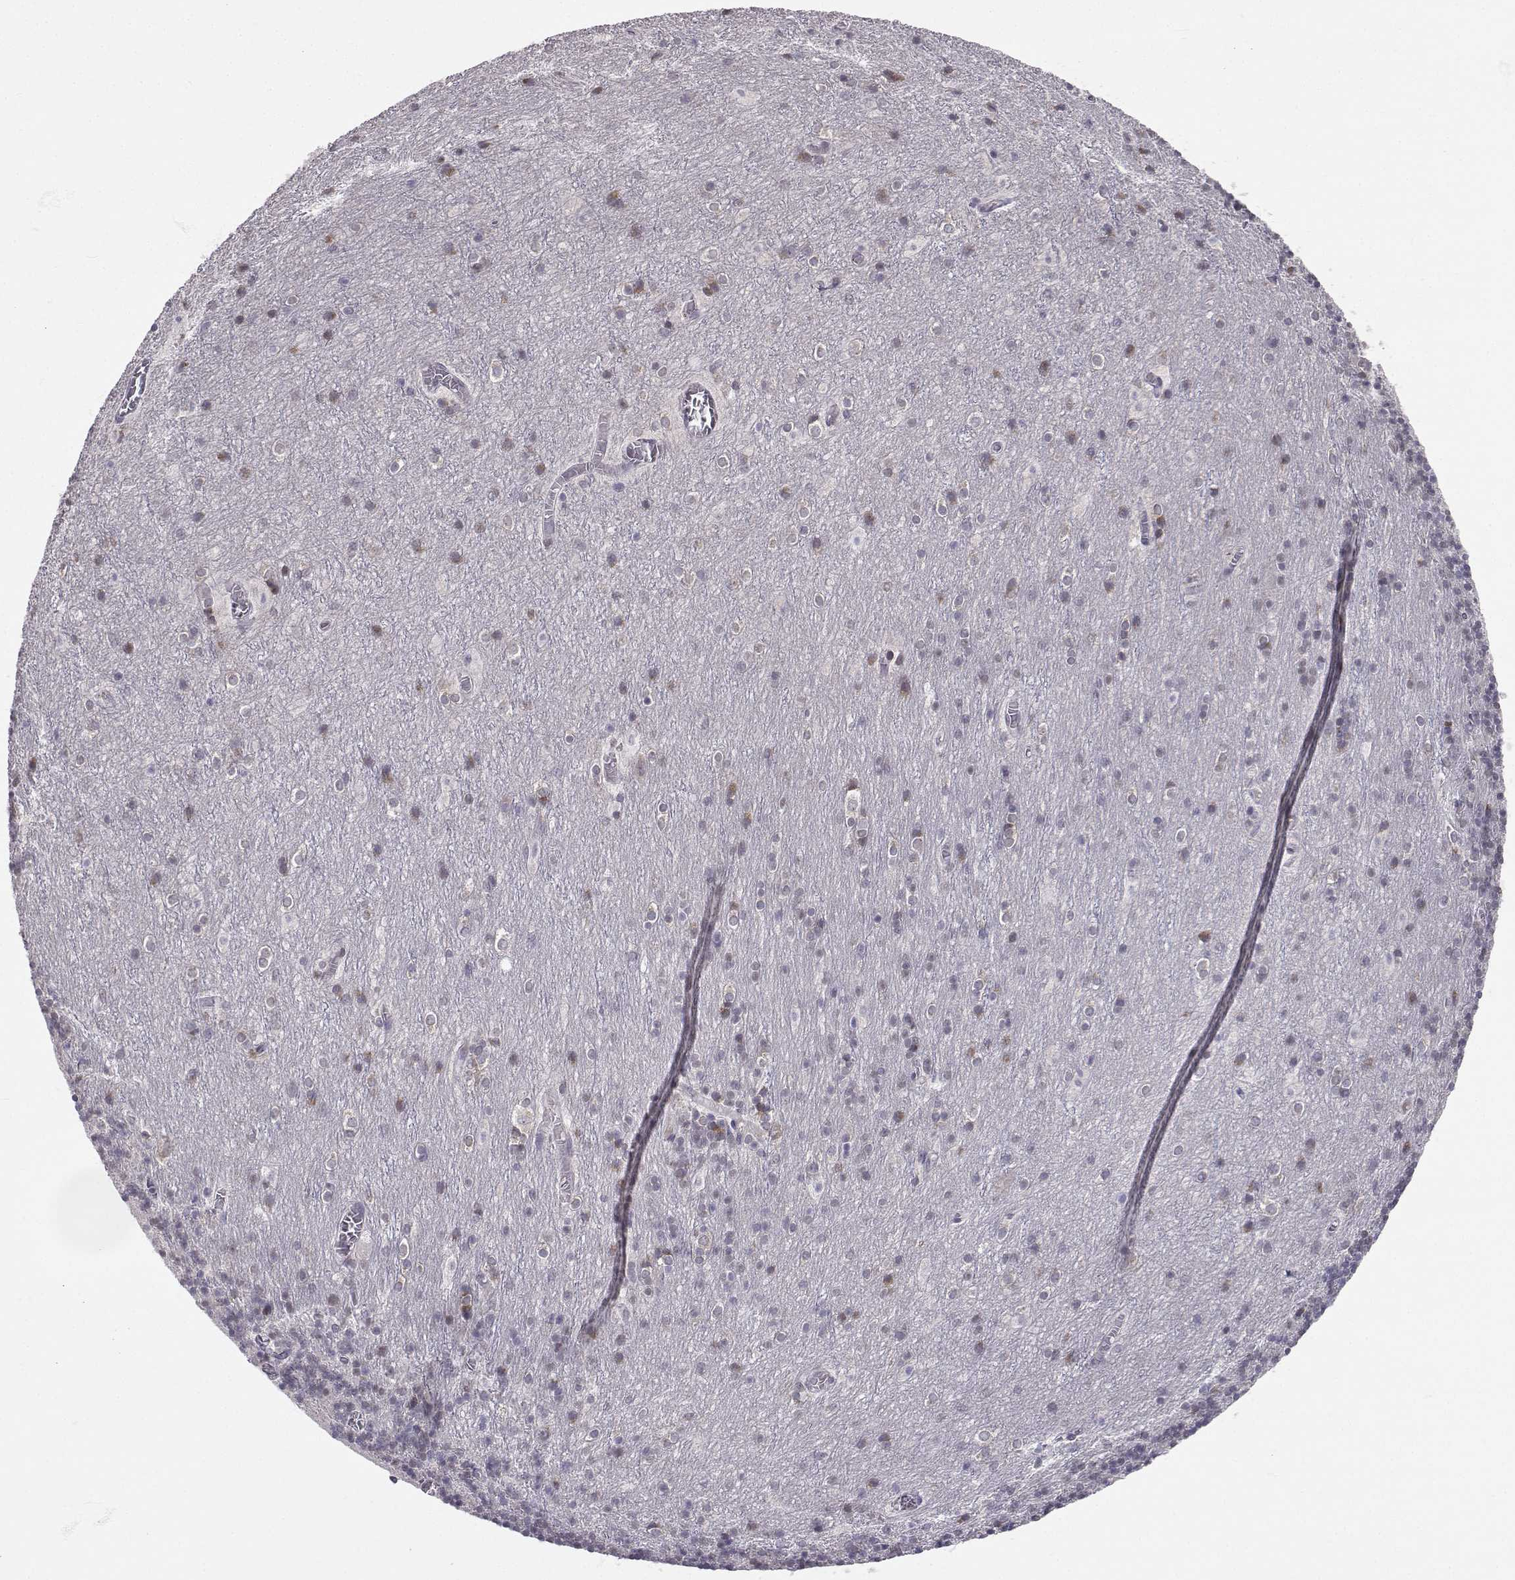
{"staining": {"intensity": "negative", "quantity": "none", "location": "none"}, "tissue": "cerebellum", "cell_type": "Cells in granular layer", "image_type": "normal", "snomed": [{"axis": "morphology", "description": "Normal tissue, NOS"}, {"axis": "topography", "description": "Cerebellum"}], "caption": "Cells in granular layer show no significant staining in normal cerebellum. (DAB immunohistochemistry (IHC) visualized using brightfield microscopy, high magnification).", "gene": "SLC6A3", "patient": {"sex": "male", "age": 70}}